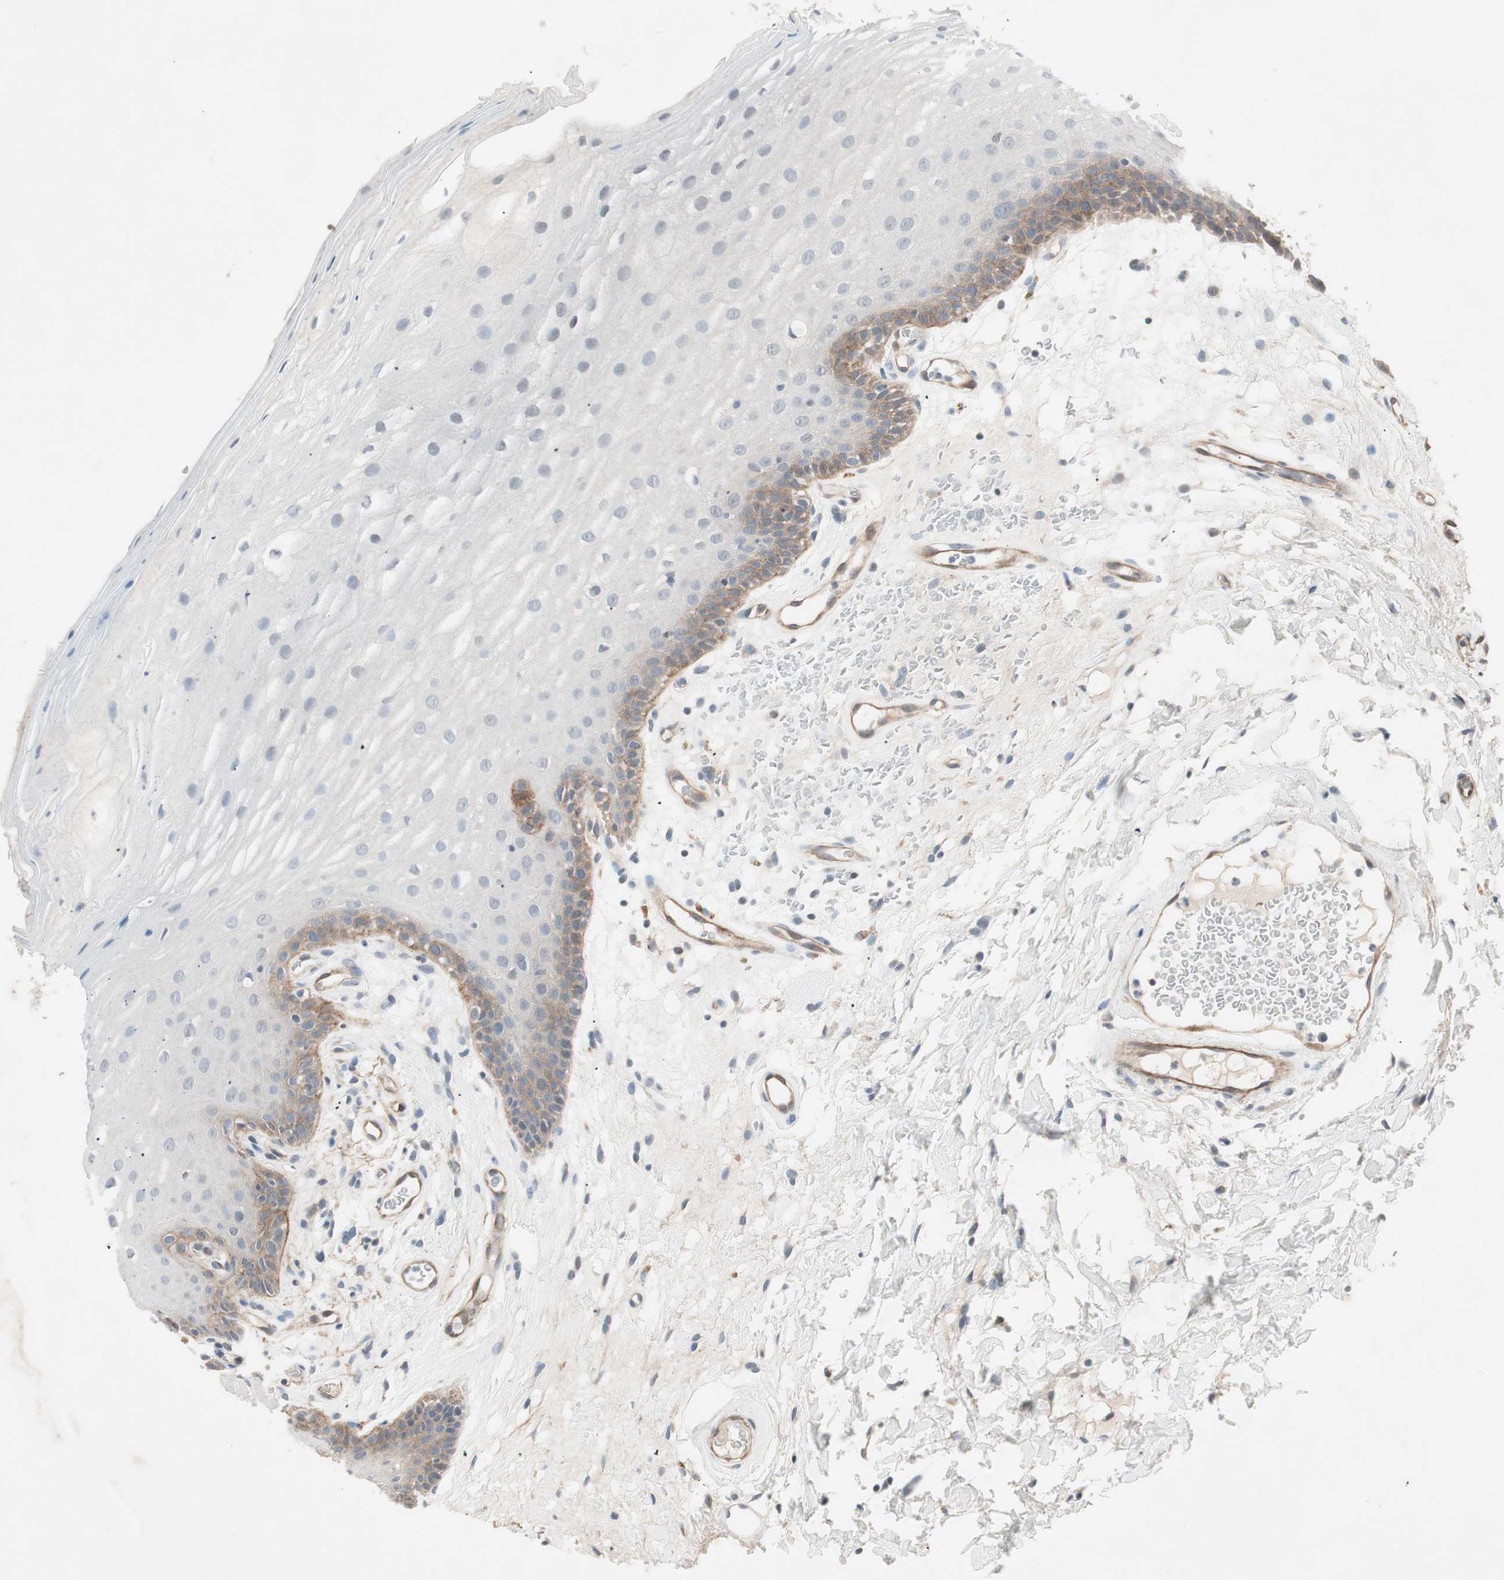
{"staining": {"intensity": "weak", "quantity": "25%-75%", "location": "cytoplasmic/membranous"}, "tissue": "oral mucosa", "cell_type": "Squamous epithelial cells", "image_type": "normal", "snomed": [{"axis": "morphology", "description": "Normal tissue, NOS"}, {"axis": "morphology", "description": "Squamous cell carcinoma, NOS"}, {"axis": "topography", "description": "Skeletal muscle"}, {"axis": "topography", "description": "Oral tissue"}], "caption": "Squamous epithelial cells demonstrate low levels of weak cytoplasmic/membranous positivity in approximately 25%-75% of cells in normal oral mucosa.", "gene": "ITGB4", "patient": {"sex": "male", "age": 71}}